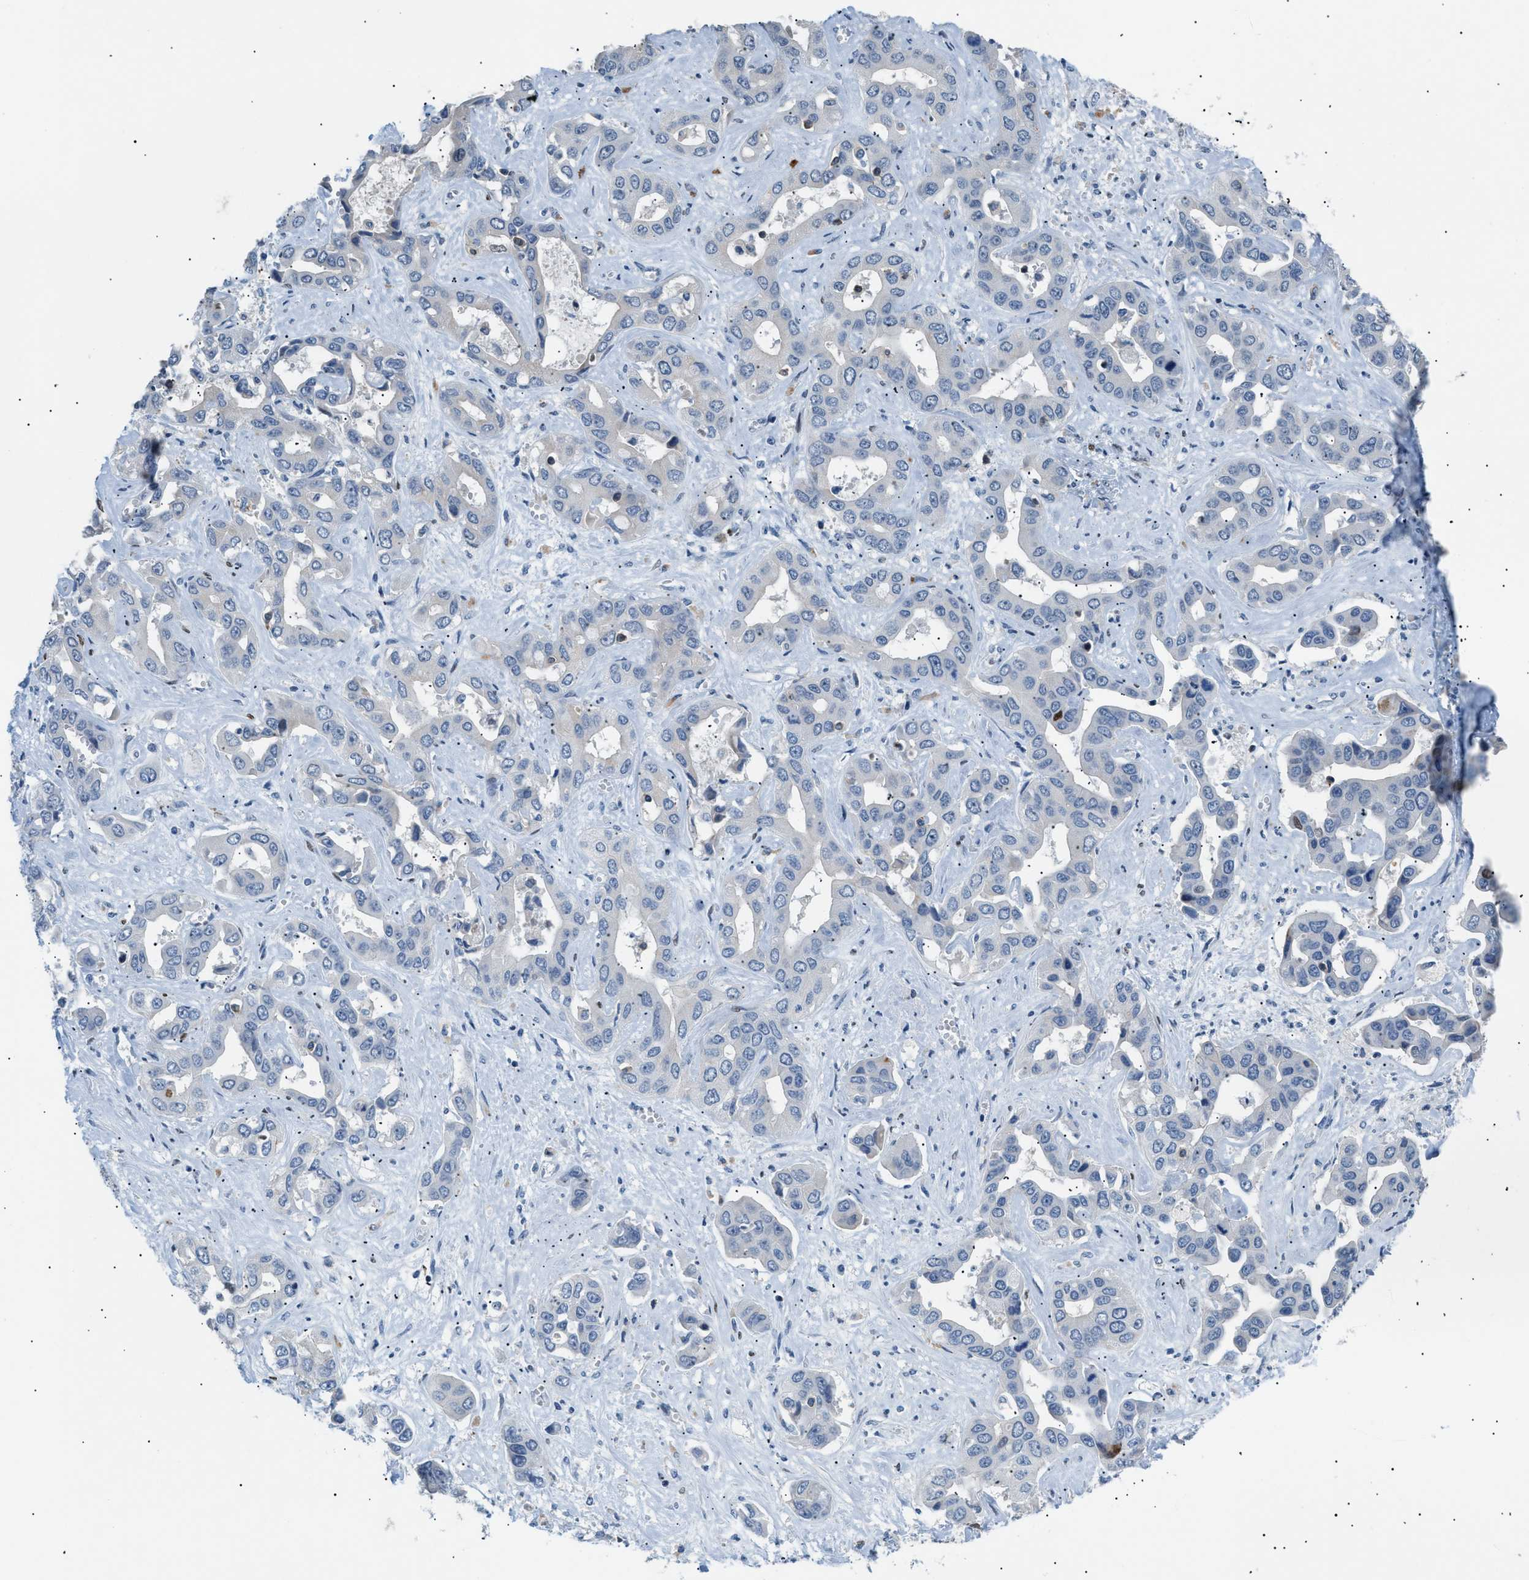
{"staining": {"intensity": "negative", "quantity": "none", "location": "none"}, "tissue": "liver cancer", "cell_type": "Tumor cells", "image_type": "cancer", "snomed": [{"axis": "morphology", "description": "Cholangiocarcinoma"}, {"axis": "topography", "description": "Liver"}], "caption": "Human liver cancer stained for a protein using immunohistochemistry (IHC) reveals no positivity in tumor cells.", "gene": "KCNC3", "patient": {"sex": "female", "age": 52}}